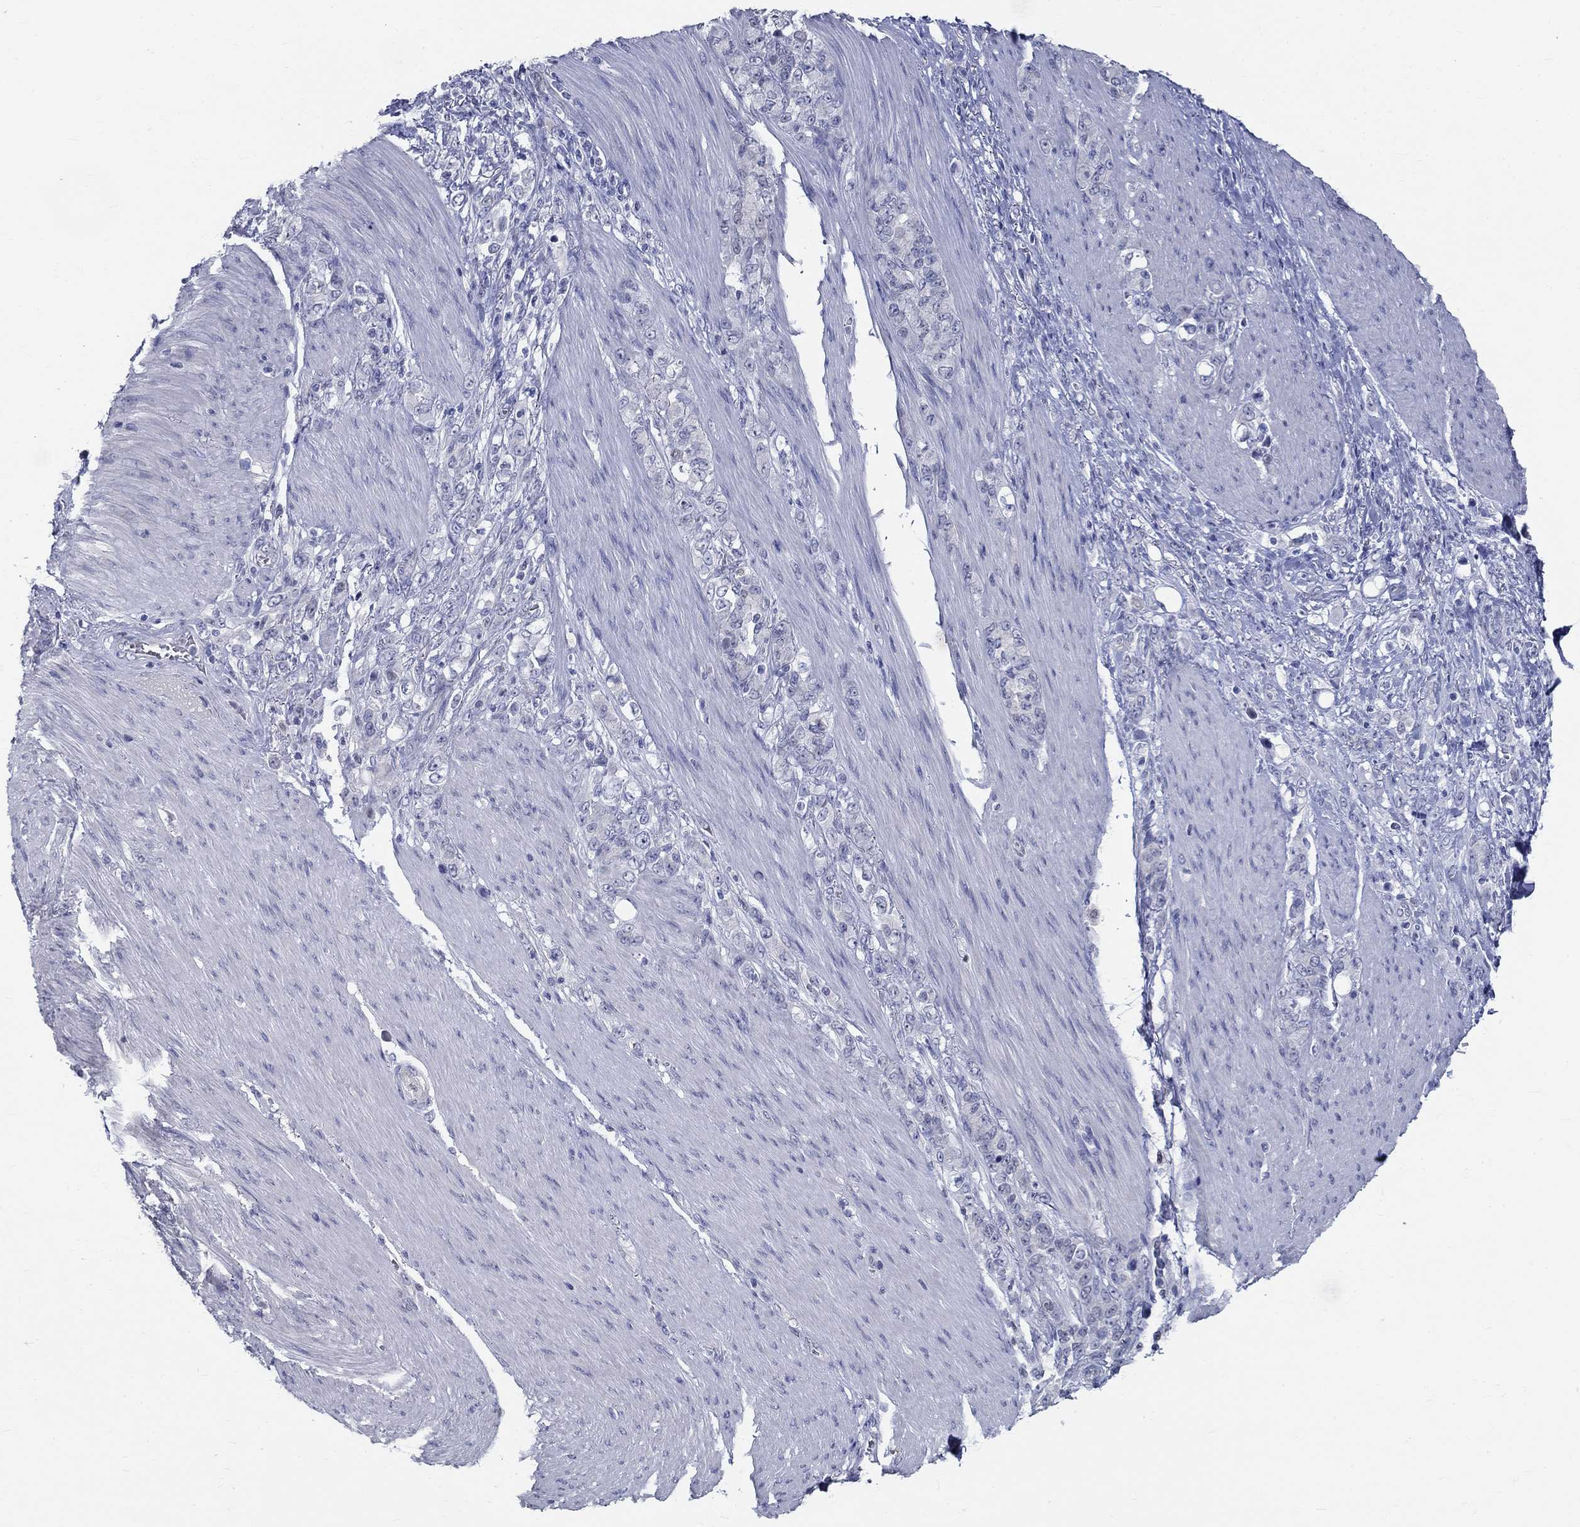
{"staining": {"intensity": "negative", "quantity": "none", "location": "none"}, "tissue": "stomach cancer", "cell_type": "Tumor cells", "image_type": "cancer", "snomed": [{"axis": "morphology", "description": "Adenocarcinoma, NOS"}, {"axis": "topography", "description": "Stomach"}], "caption": "An immunohistochemistry photomicrograph of adenocarcinoma (stomach) is shown. There is no staining in tumor cells of adenocarcinoma (stomach).", "gene": "GUCA1A", "patient": {"sex": "female", "age": 79}}